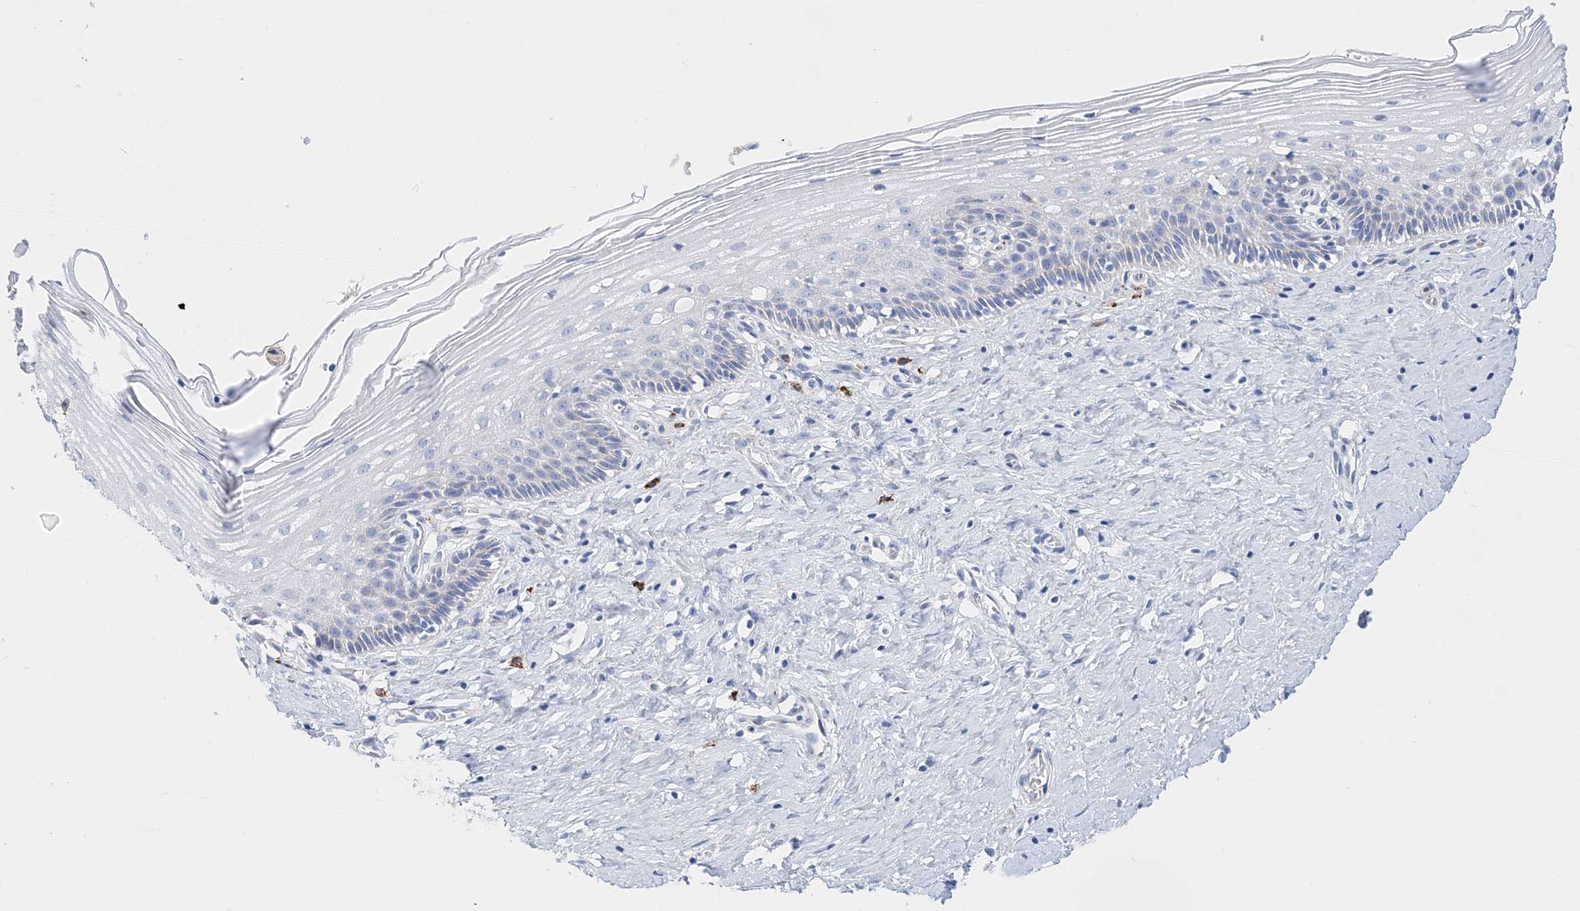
{"staining": {"intensity": "weak", "quantity": "<25%", "location": "cytoplasmic/membranous"}, "tissue": "cervix", "cell_type": "Glandular cells", "image_type": "normal", "snomed": [{"axis": "morphology", "description": "Normal tissue, NOS"}, {"axis": "topography", "description": "Cervix"}], "caption": "The histopathology image displays no staining of glandular cells in unremarkable cervix. (Stains: DAB IHC with hematoxylin counter stain, Microscopy: brightfield microscopy at high magnification).", "gene": "TSPYL6", "patient": {"sex": "female", "age": 33}}